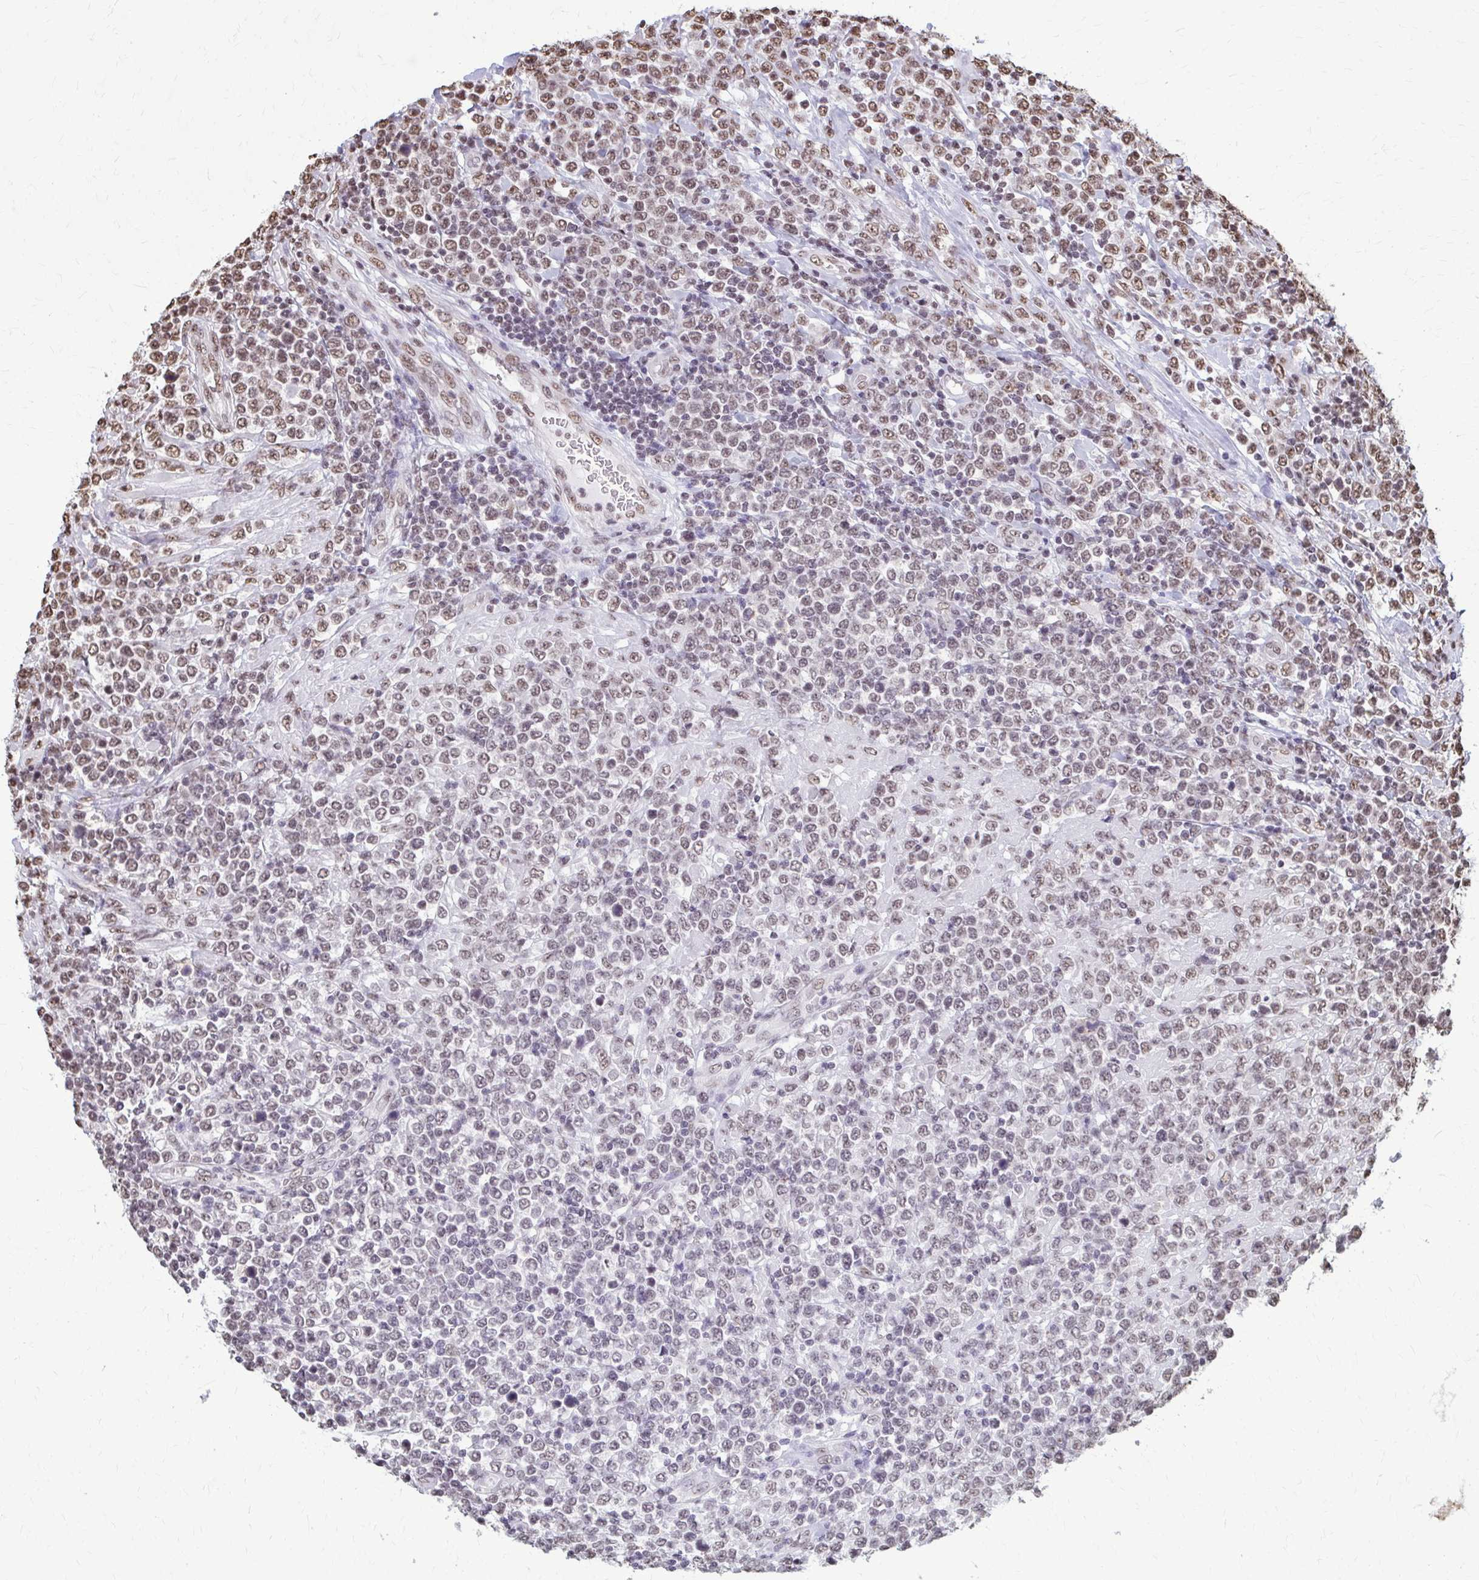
{"staining": {"intensity": "moderate", "quantity": "<25%", "location": "nuclear"}, "tissue": "lymphoma", "cell_type": "Tumor cells", "image_type": "cancer", "snomed": [{"axis": "morphology", "description": "Malignant lymphoma, non-Hodgkin's type, High grade"}, {"axis": "topography", "description": "Soft tissue"}], "caption": "This micrograph exhibits immunohistochemistry (IHC) staining of human lymphoma, with low moderate nuclear positivity in approximately <25% of tumor cells.", "gene": "SNRPA", "patient": {"sex": "female", "age": 56}}